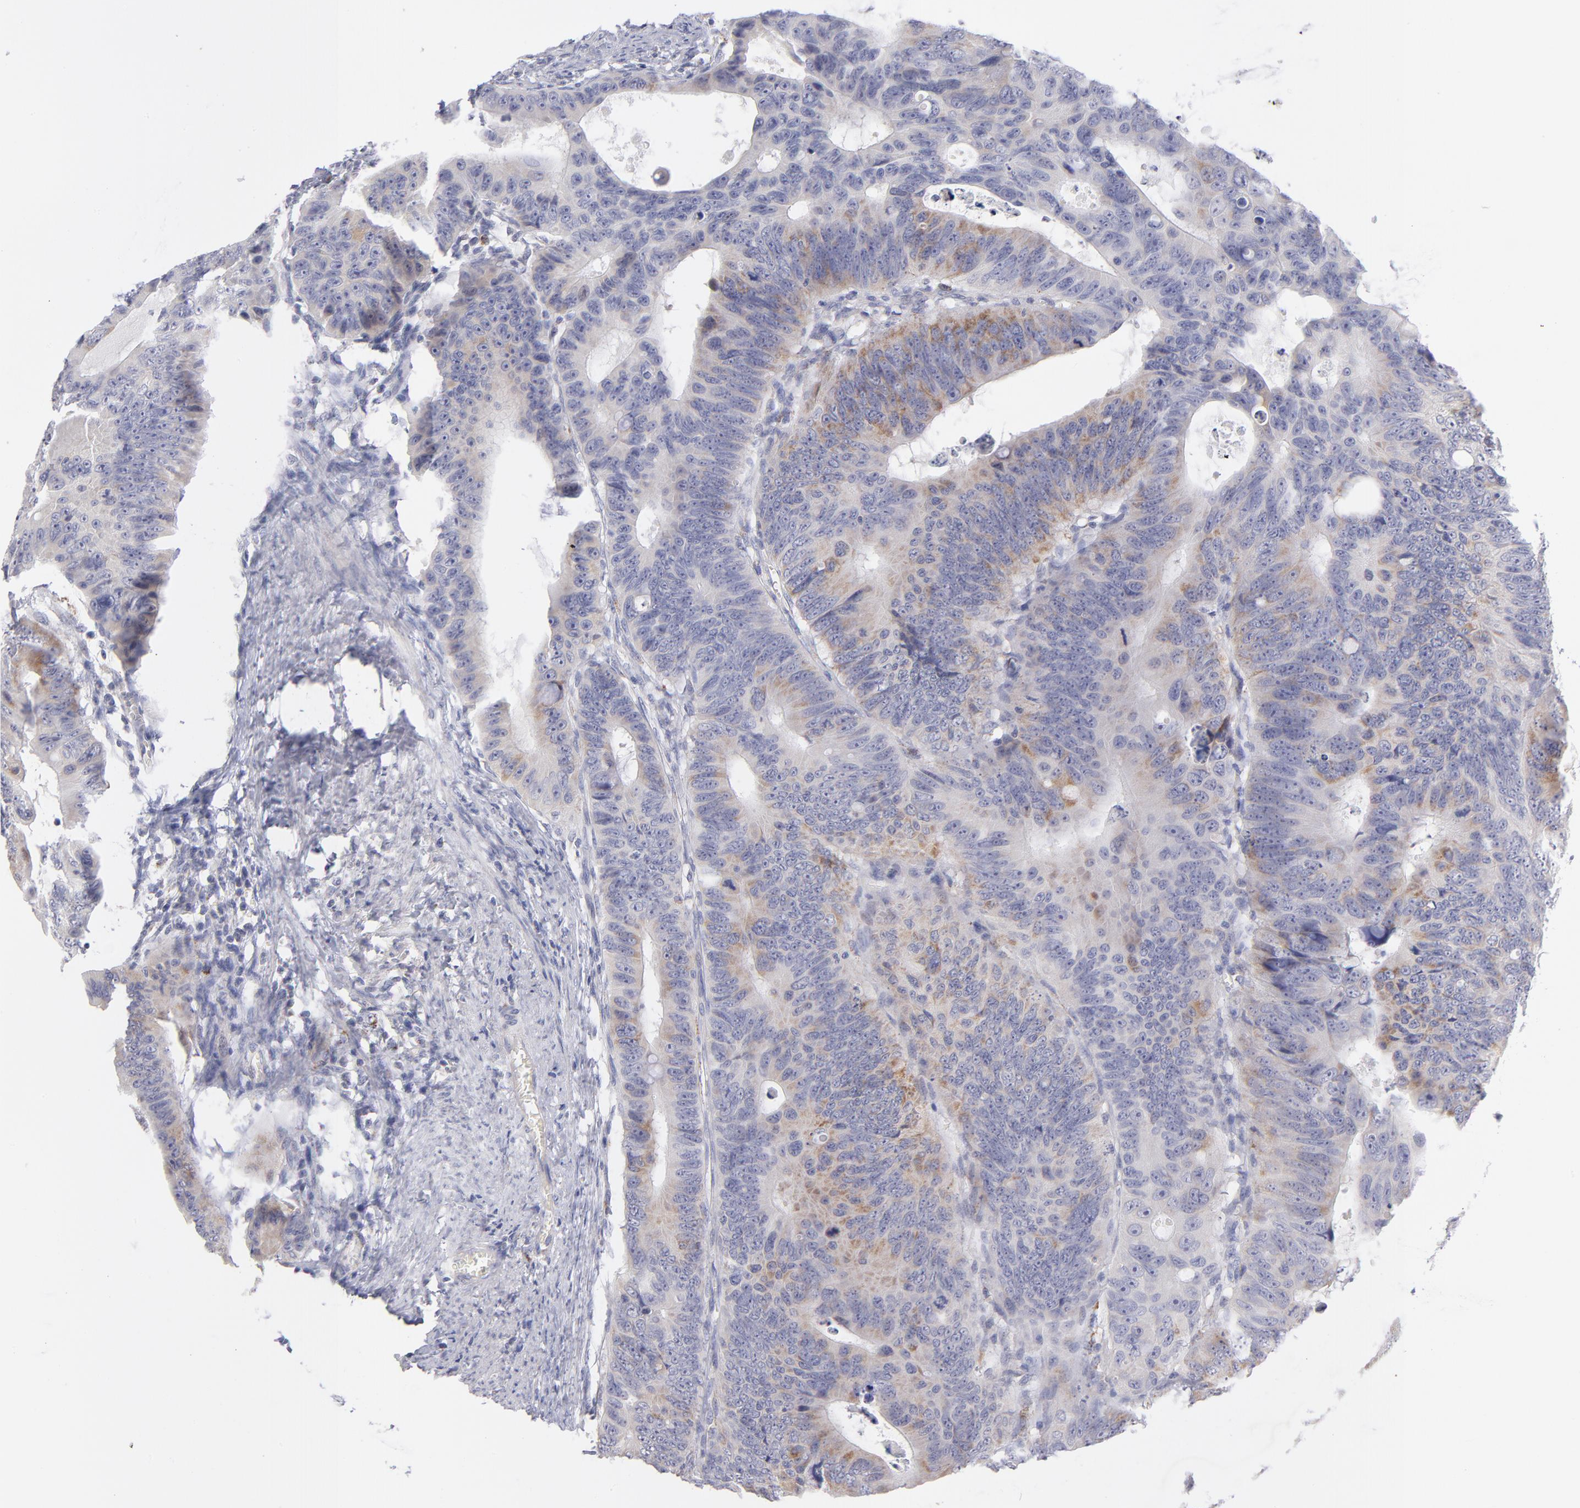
{"staining": {"intensity": "weak", "quantity": ">75%", "location": "cytoplasmic/membranous"}, "tissue": "colorectal cancer", "cell_type": "Tumor cells", "image_type": "cancer", "snomed": [{"axis": "morphology", "description": "Adenocarcinoma, NOS"}, {"axis": "topography", "description": "Colon"}], "caption": "Immunohistochemistry histopathology image of adenocarcinoma (colorectal) stained for a protein (brown), which exhibits low levels of weak cytoplasmic/membranous staining in about >75% of tumor cells.", "gene": "MTHFD2", "patient": {"sex": "female", "age": 55}}